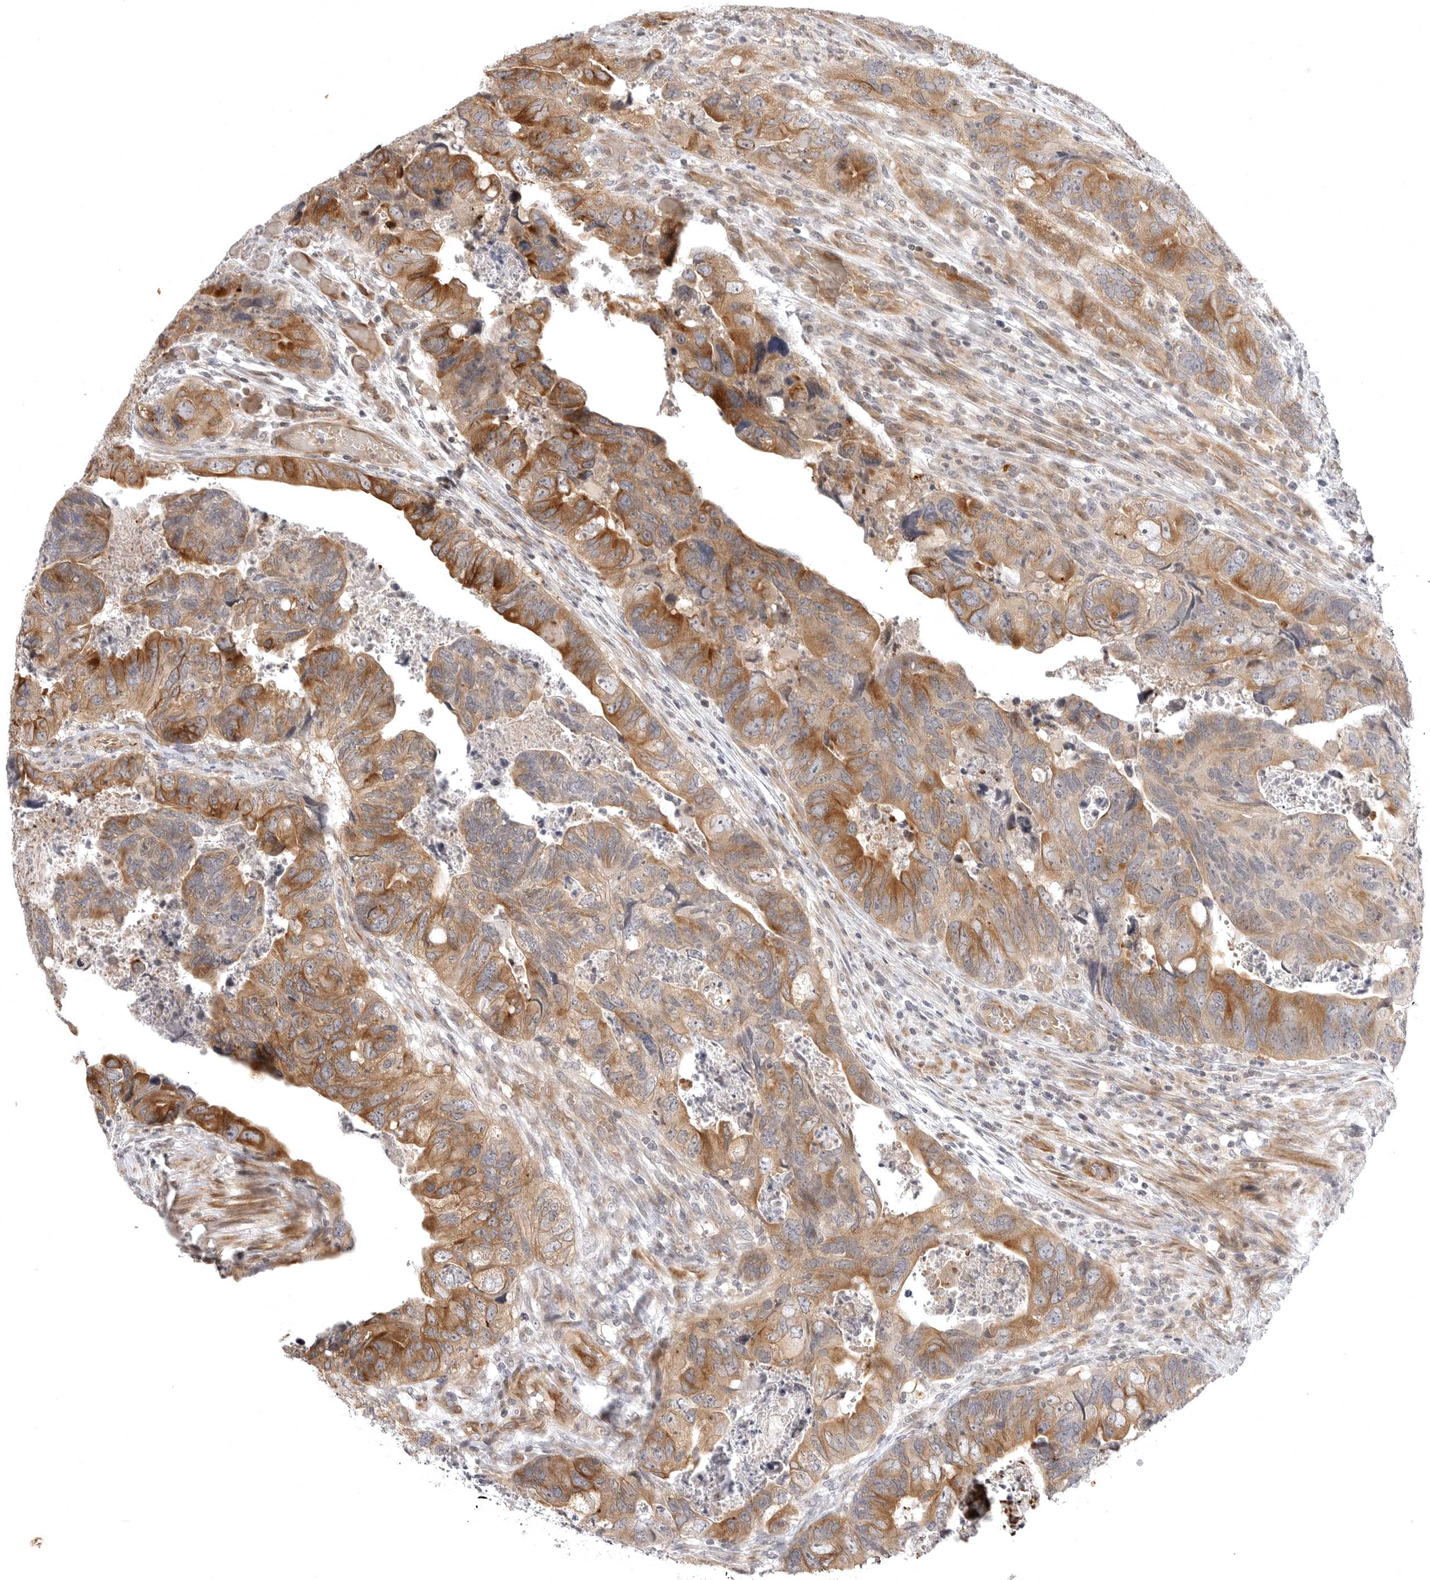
{"staining": {"intensity": "moderate", "quantity": ">75%", "location": "cytoplasmic/membranous"}, "tissue": "colorectal cancer", "cell_type": "Tumor cells", "image_type": "cancer", "snomed": [{"axis": "morphology", "description": "Adenocarcinoma, NOS"}, {"axis": "topography", "description": "Rectum"}], "caption": "The micrograph displays immunohistochemical staining of colorectal adenocarcinoma. There is moderate cytoplasmic/membranous positivity is seen in approximately >75% of tumor cells. (brown staining indicates protein expression, while blue staining denotes nuclei).", "gene": "CD300LD", "patient": {"sex": "male", "age": 63}}